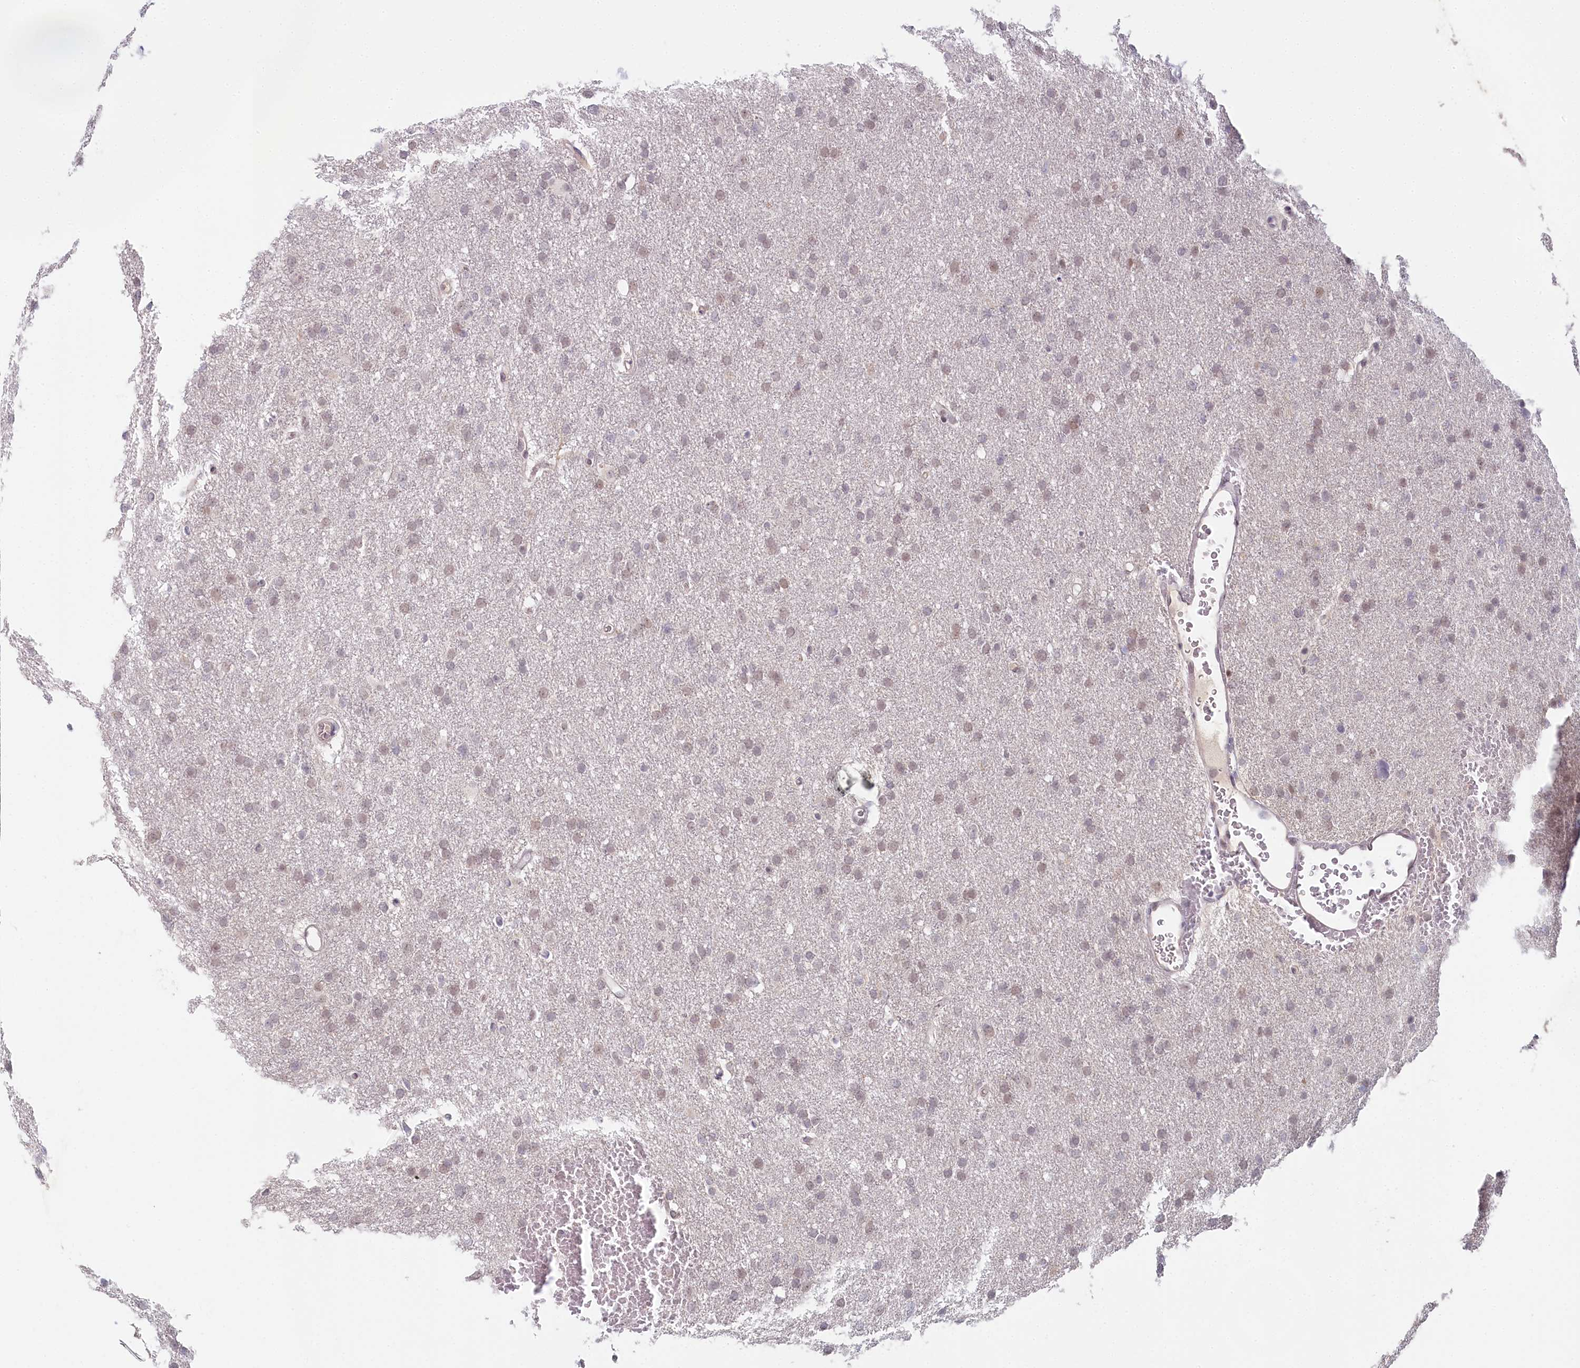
{"staining": {"intensity": "weak", "quantity": "<25%", "location": "nuclear"}, "tissue": "glioma", "cell_type": "Tumor cells", "image_type": "cancer", "snomed": [{"axis": "morphology", "description": "Glioma, malignant, High grade"}, {"axis": "topography", "description": "Cerebral cortex"}], "caption": "Malignant glioma (high-grade) was stained to show a protein in brown. There is no significant positivity in tumor cells.", "gene": "AMTN", "patient": {"sex": "female", "age": 36}}